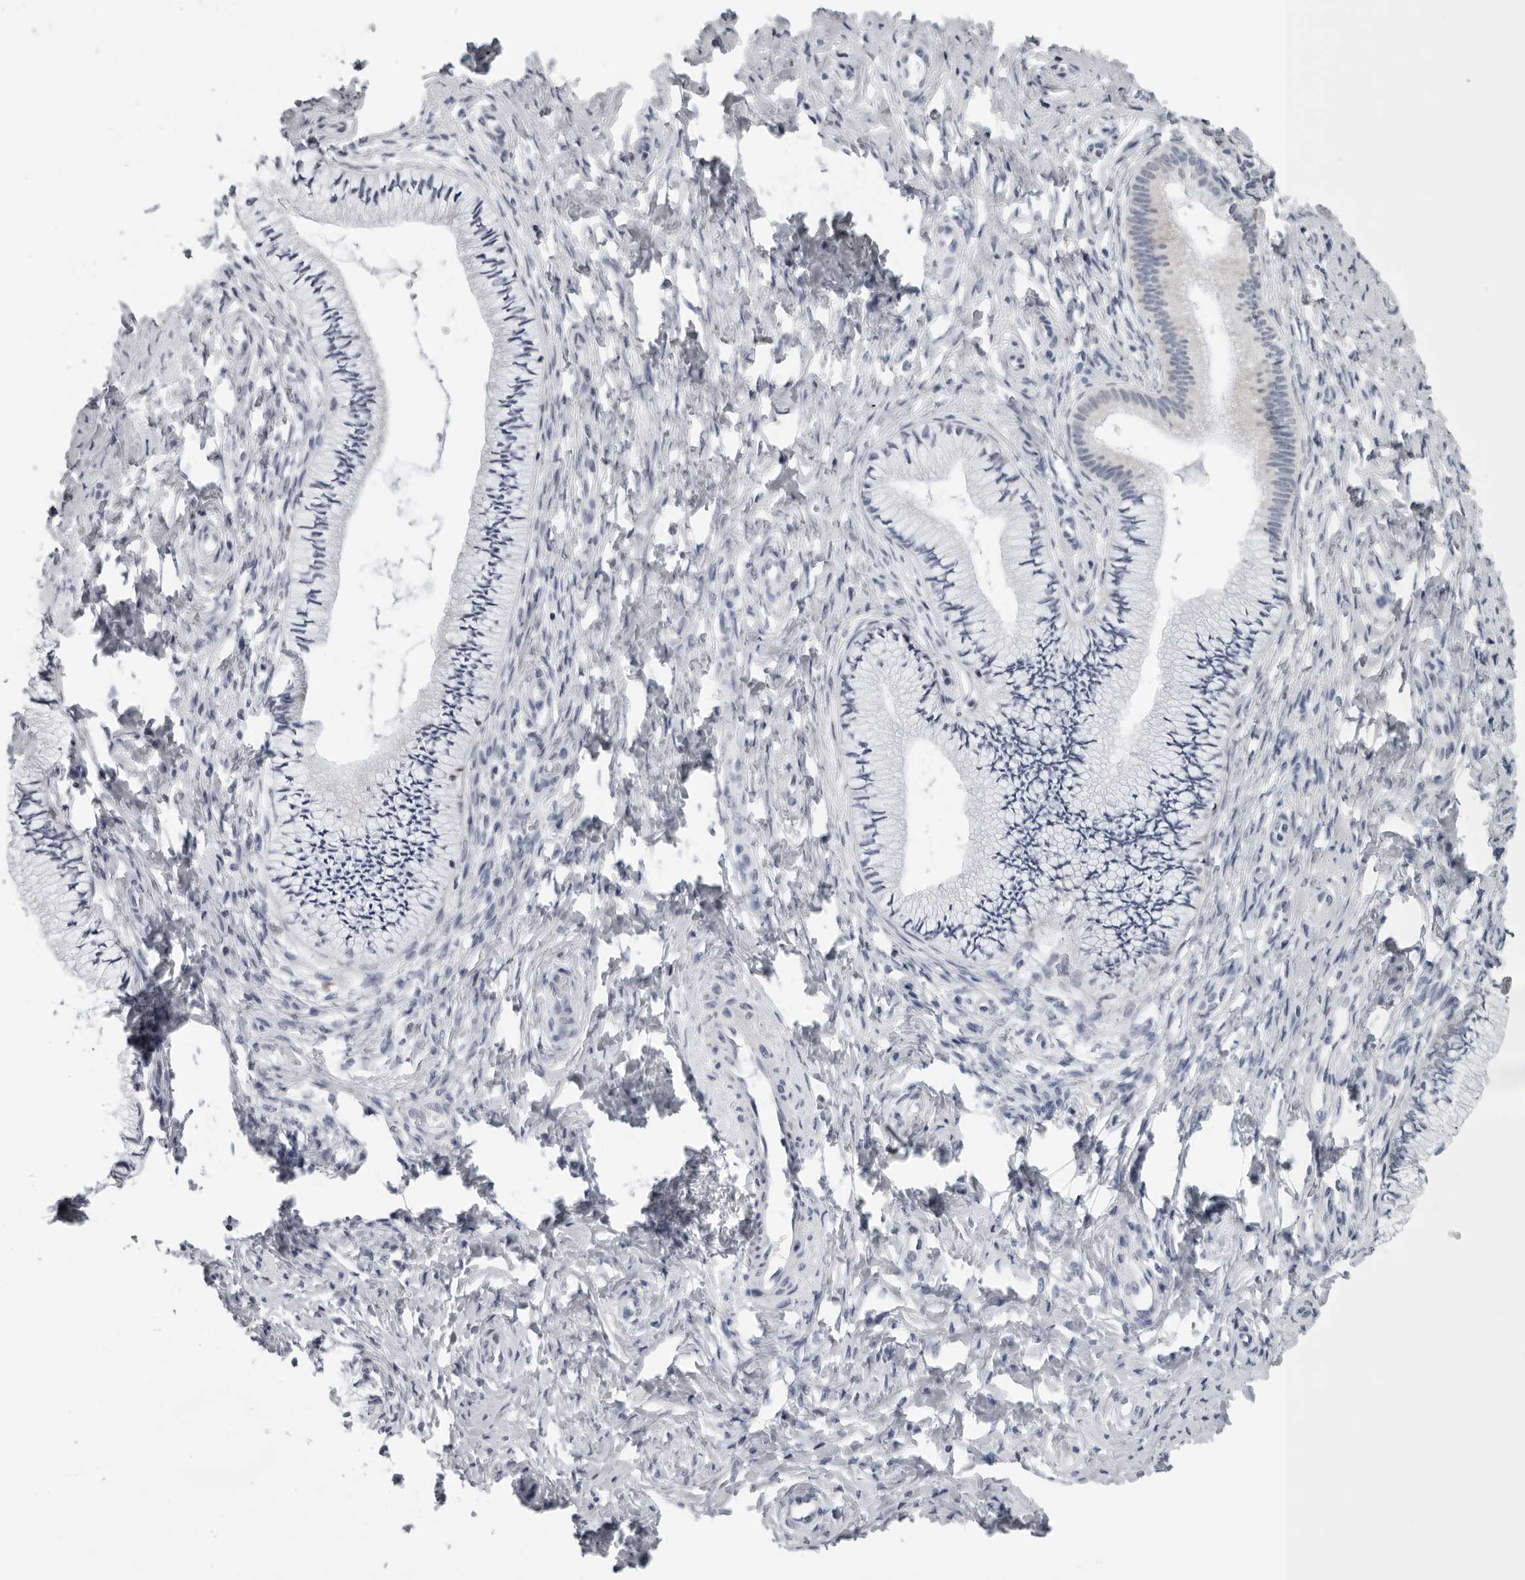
{"staining": {"intensity": "negative", "quantity": "none", "location": "none"}, "tissue": "cervix", "cell_type": "Glandular cells", "image_type": "normal", "snomed": [{"axis": "morphology", "description": "Normal tissue, NOS"}, {"axis": "topography", "description": "Cervix"}], "caption": "Protein analysis of normal cervix reveals no significant staining in glandular cells.", "gene": "CPT2", "patient": {"sex": "female", "age": 36}}